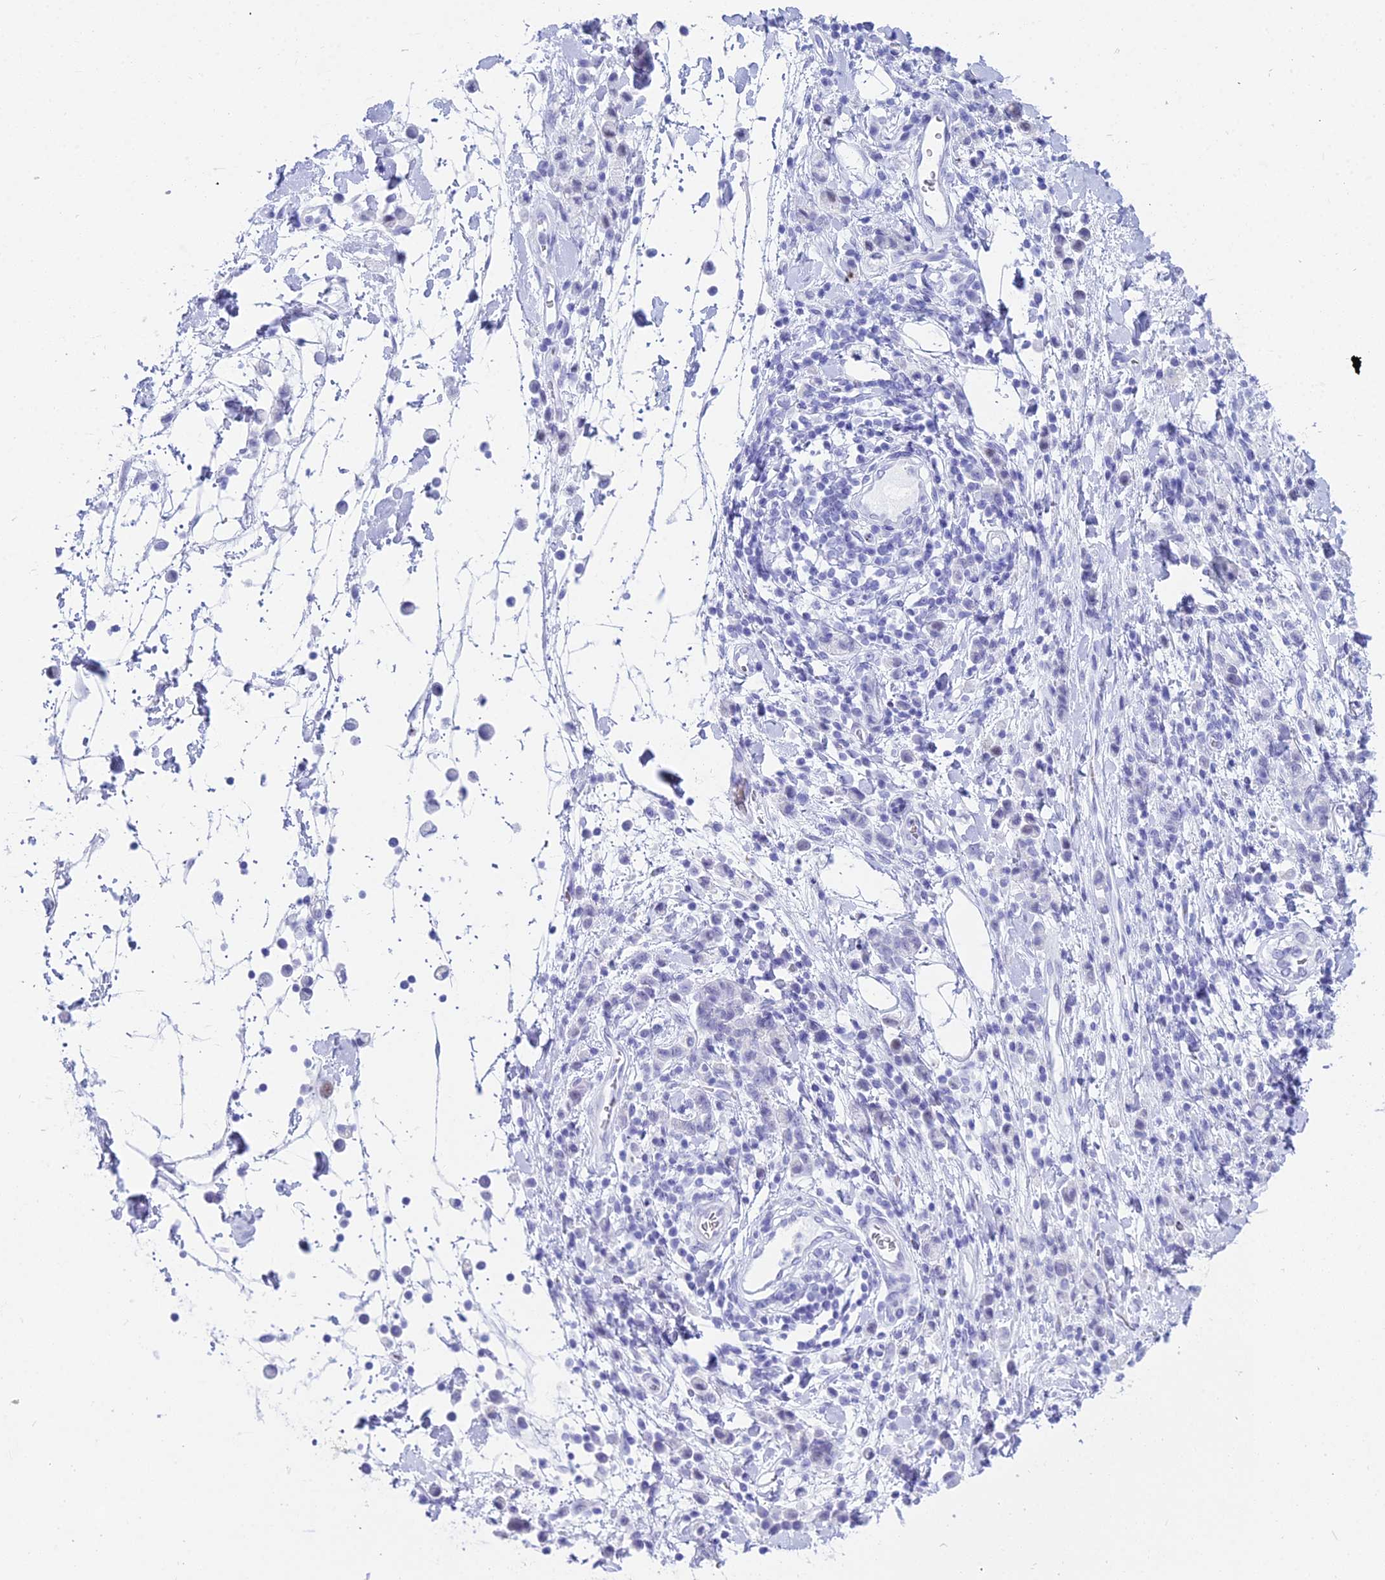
{"staining": {"intensity": "negative", "quantity": "none", "location": "none"}, "tissue": "stomach cancer", "cell_type": "Tumor cells", "image_type": "cancer", "snomed": [{"axis": "morphology", "description": "Adenocarcinoma, NOS"}, {"axis": "topography", "description": "Stomach"}], "caption": "High power microscopy histopathology image of an immunohistochemistry (IHC) histopathology image of stomach adenocarcinoma, revealing no significant expression in tumor cells. Nuclei are stained in blue.", "gene": "RNPS1", "patient": {"sex": "male", "age": 77}}